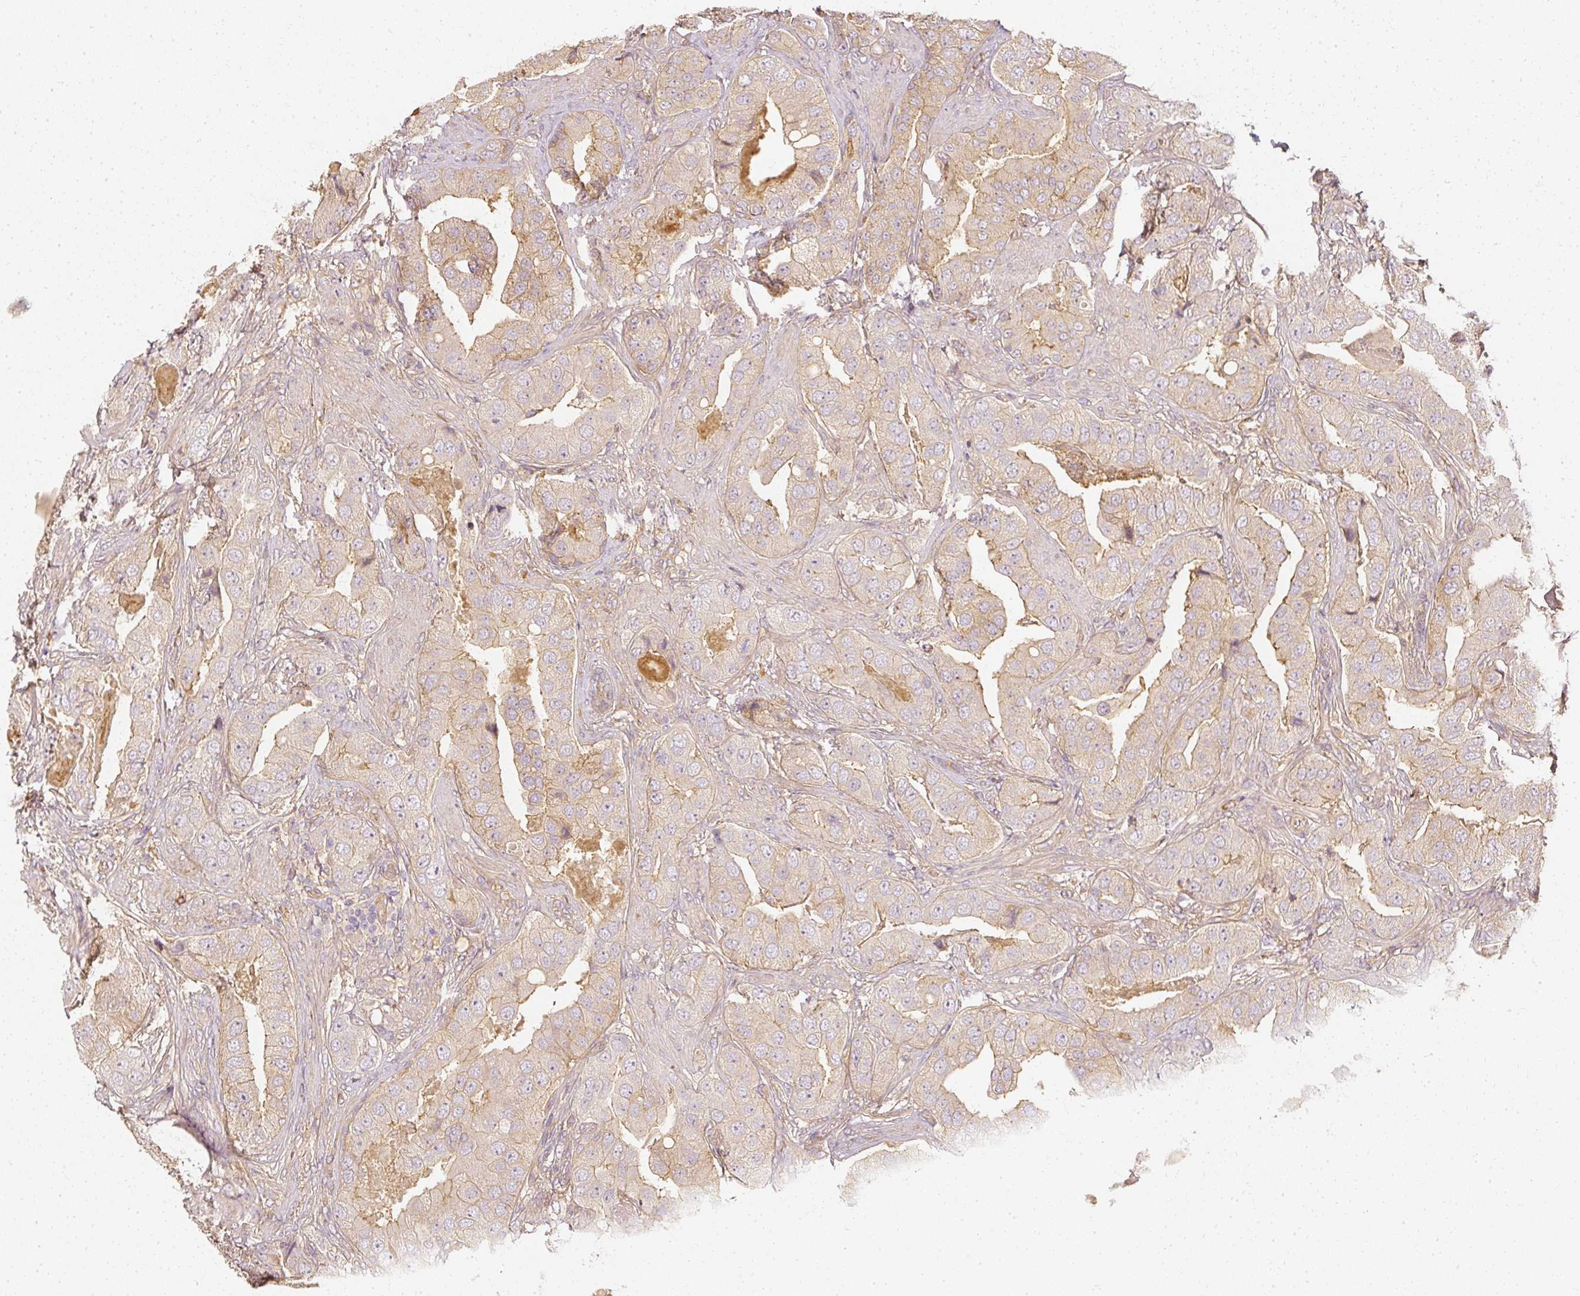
{"staining": {"intensity": "weak", "quantity": ">75%", "location": "cytoplasmic/membranous"}, "tissue": "prostate cancer", "cell_type": "Tumor cells", "image_type": "cancer", "snomed": [{"axis": "morphology", "description": "Adenocarcinoma, High grade"}, {"axis": "topography", "description": "Prostate"}], "caption": "Immunohistochemical staining of human adenocarcinoma (high-grade) (prostate) demonstrates low levels of weak cytoplasmic/membranous protein staining in approximately >75% of tumor cells.", "gene": "GNAQ", "patient": {"sex": "male", "age": 63}}